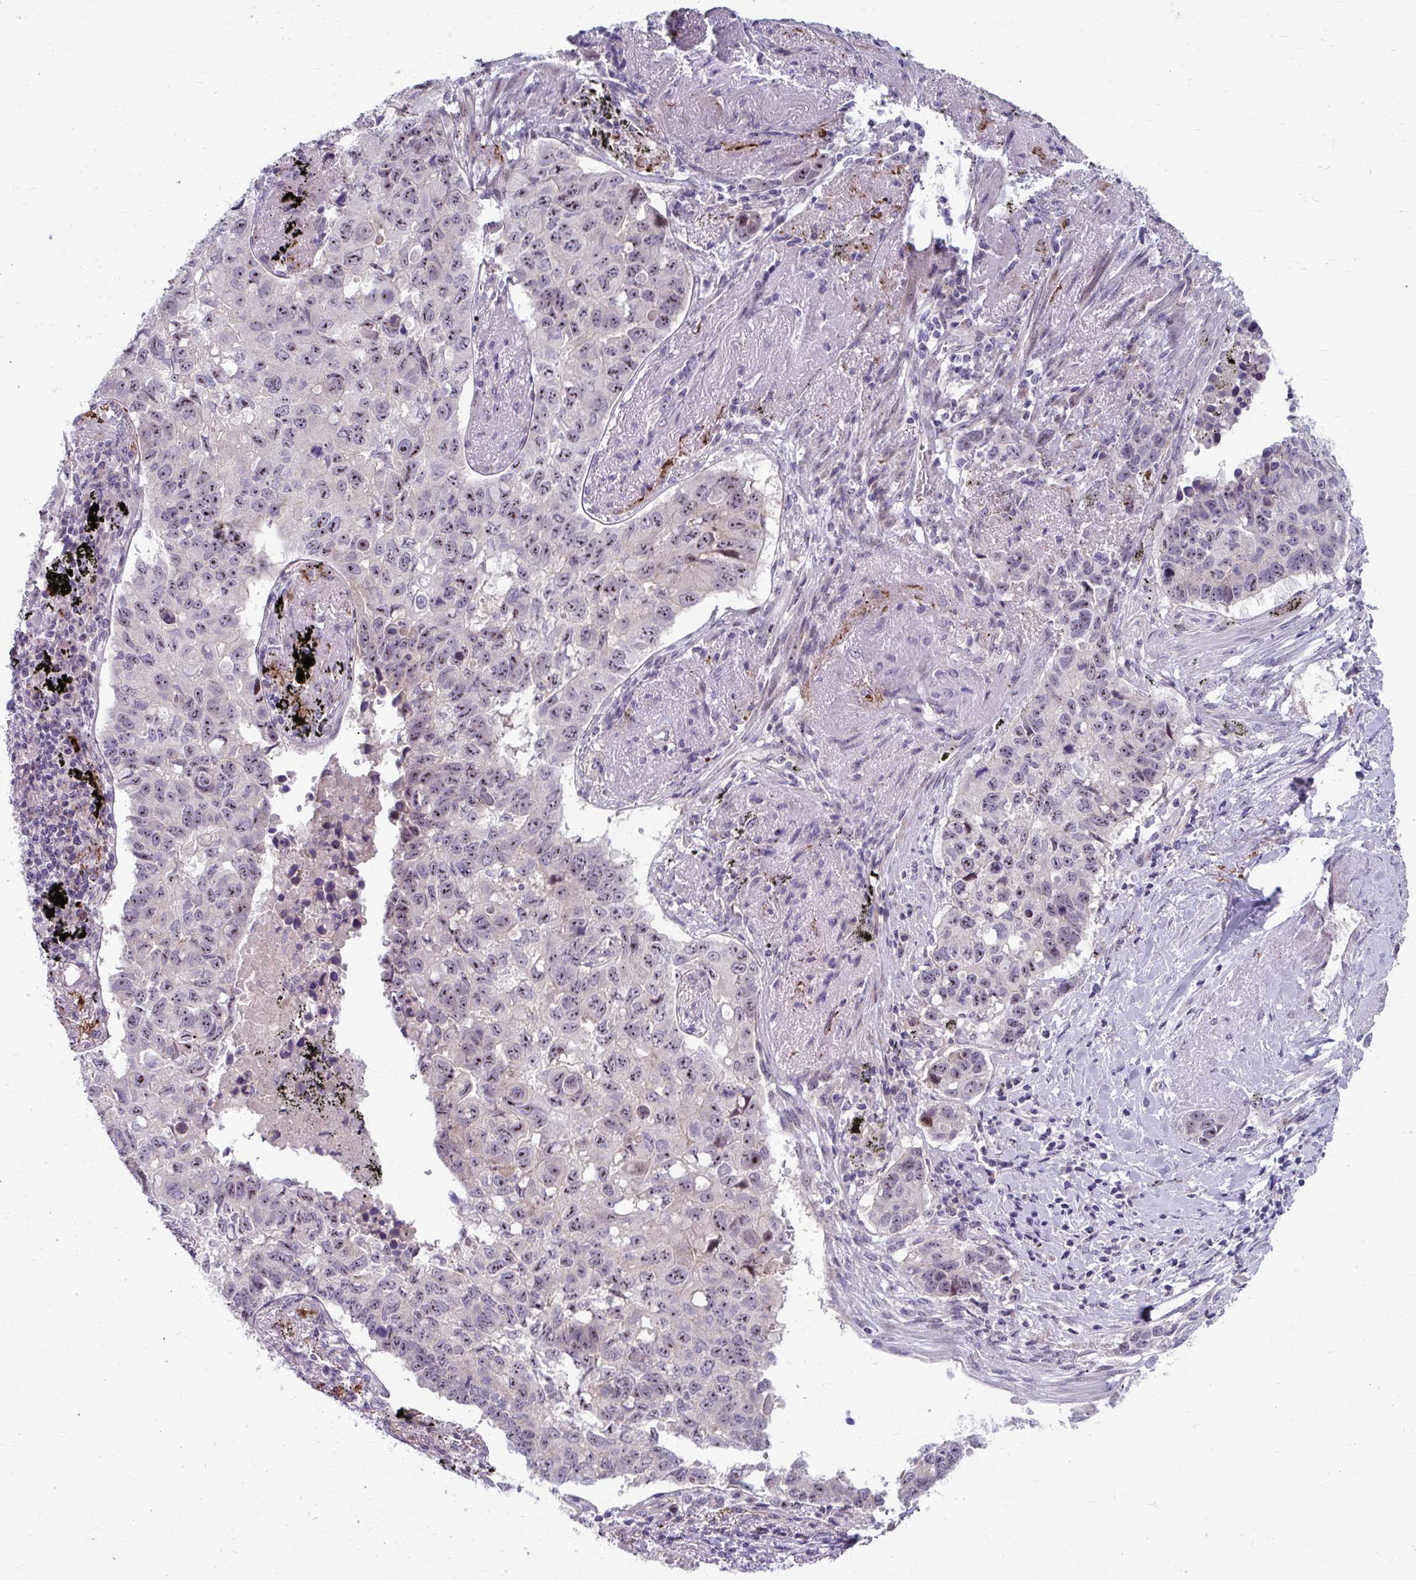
{"staining": {"intensity": "moderate", "quantity": "25%-75%", "location": "nuclear"}, "tissue": "lung cancer", "cell_type": "Tumor cells", "image_type": "cancer", "snomed": [{"axis": "morphology", "description": "Squamous cell carcinoma, NOS"}, {"axis": "topography", "description": "Lung"}], "caption": "Lung cancer (squamous cell carcinoma) was stained to show a protein in brown. There is medium levels of moderate nuclear positivity in about 25%-75% of tumor cells.", "gene": "MUS81", "patient": {"sex": "male", "age": 60}}